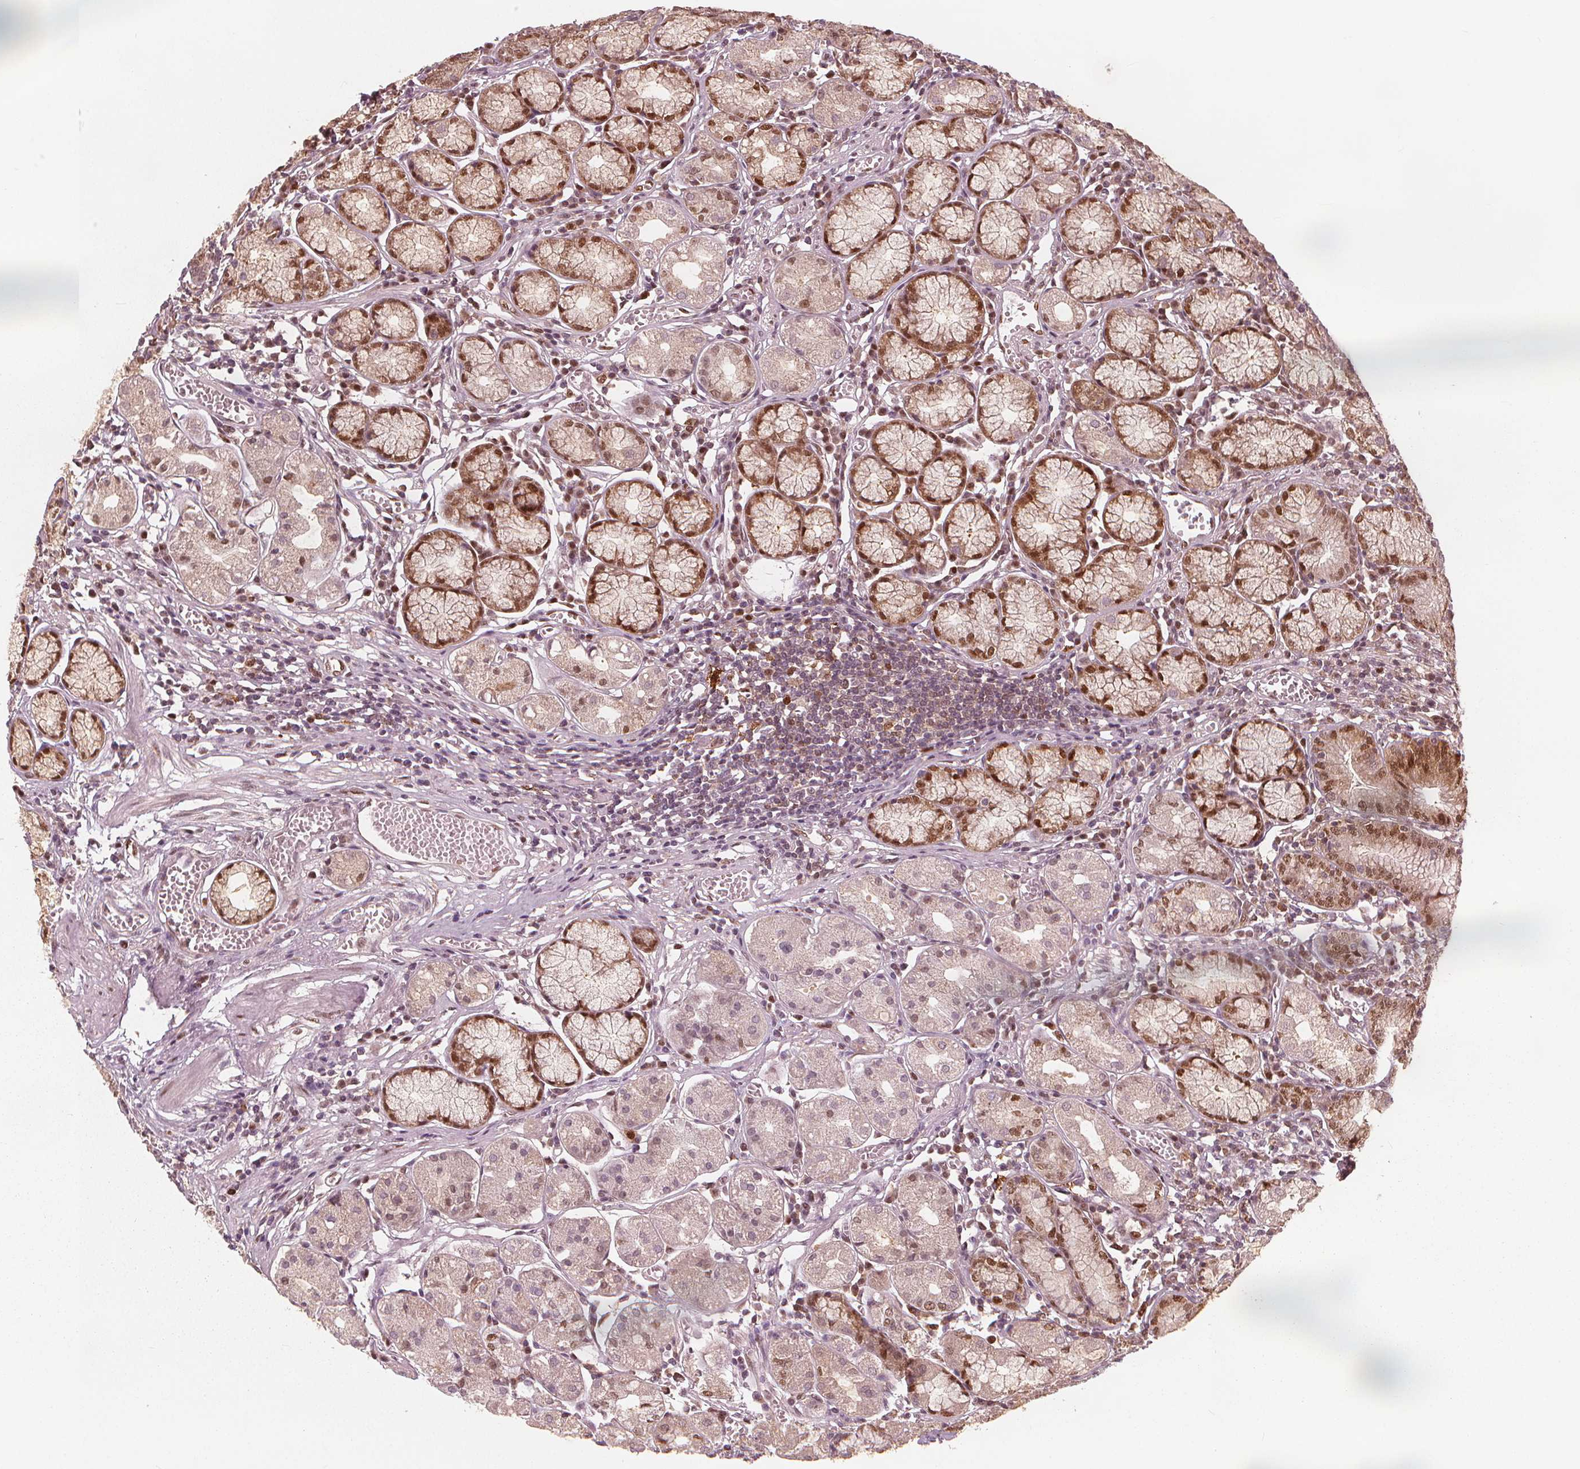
{"staining": {"intensity": "strong", "quantity": "25%-75%", "location": "cytoplasmic/membranous,nuclear"}, "tissue": "stomach", "cell_type": "Glandular cells", "image_type": "normal", "snomed": [{"axis": "morphology", "description": "Normal tissue, NOS"}, {"axis": "topography", "description": "Stomach"}], "caption": "An image of stomach stained for a protein displays strong cytoplasmic/membranous,nuclear brown staining in glandular cells. (brown staining indicates protein expression, while blue staining denotes nuclei).", "gene": "SQSTM1", "patient": {"sex": "male", "age": 55}}